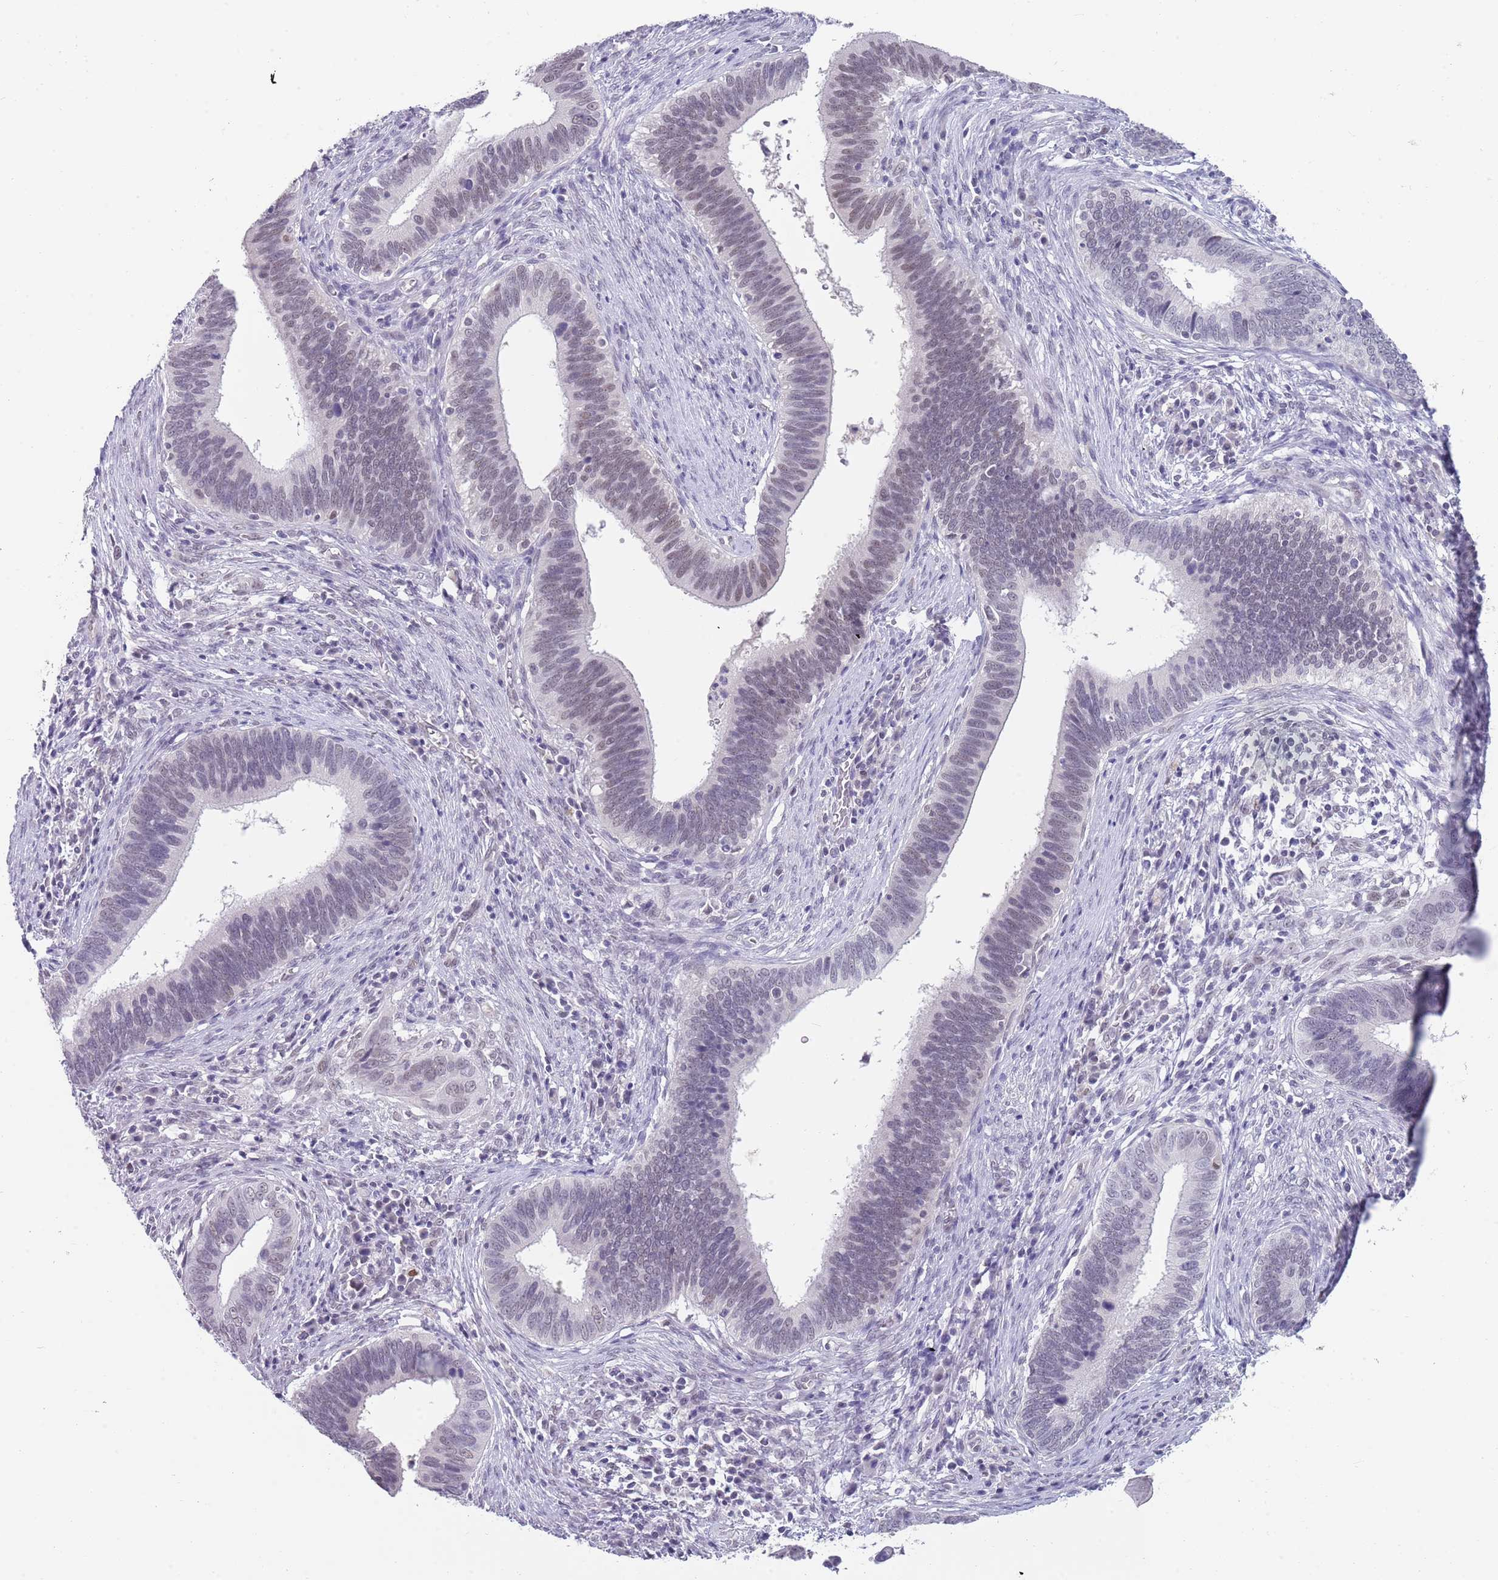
{"staining": {"intensity": "weak", "quantity": "<25%", "location": "nuclear"}, "tissue": "cervical cancer", "cell_type": "Tumor cells", "image_type": "cancer", "snomed": [{"axis": "morphology", "description": "Adenocarcinoma, NOS"}, {"axis": "topography", "description": "Cervix"}], "caption": "This is an immunohistochemistry (IHC) image of cervical cancer. There is no expression in tumor cells.", "gene": "SEPHS2", "patient": {"sex": "female", "age": 42}}